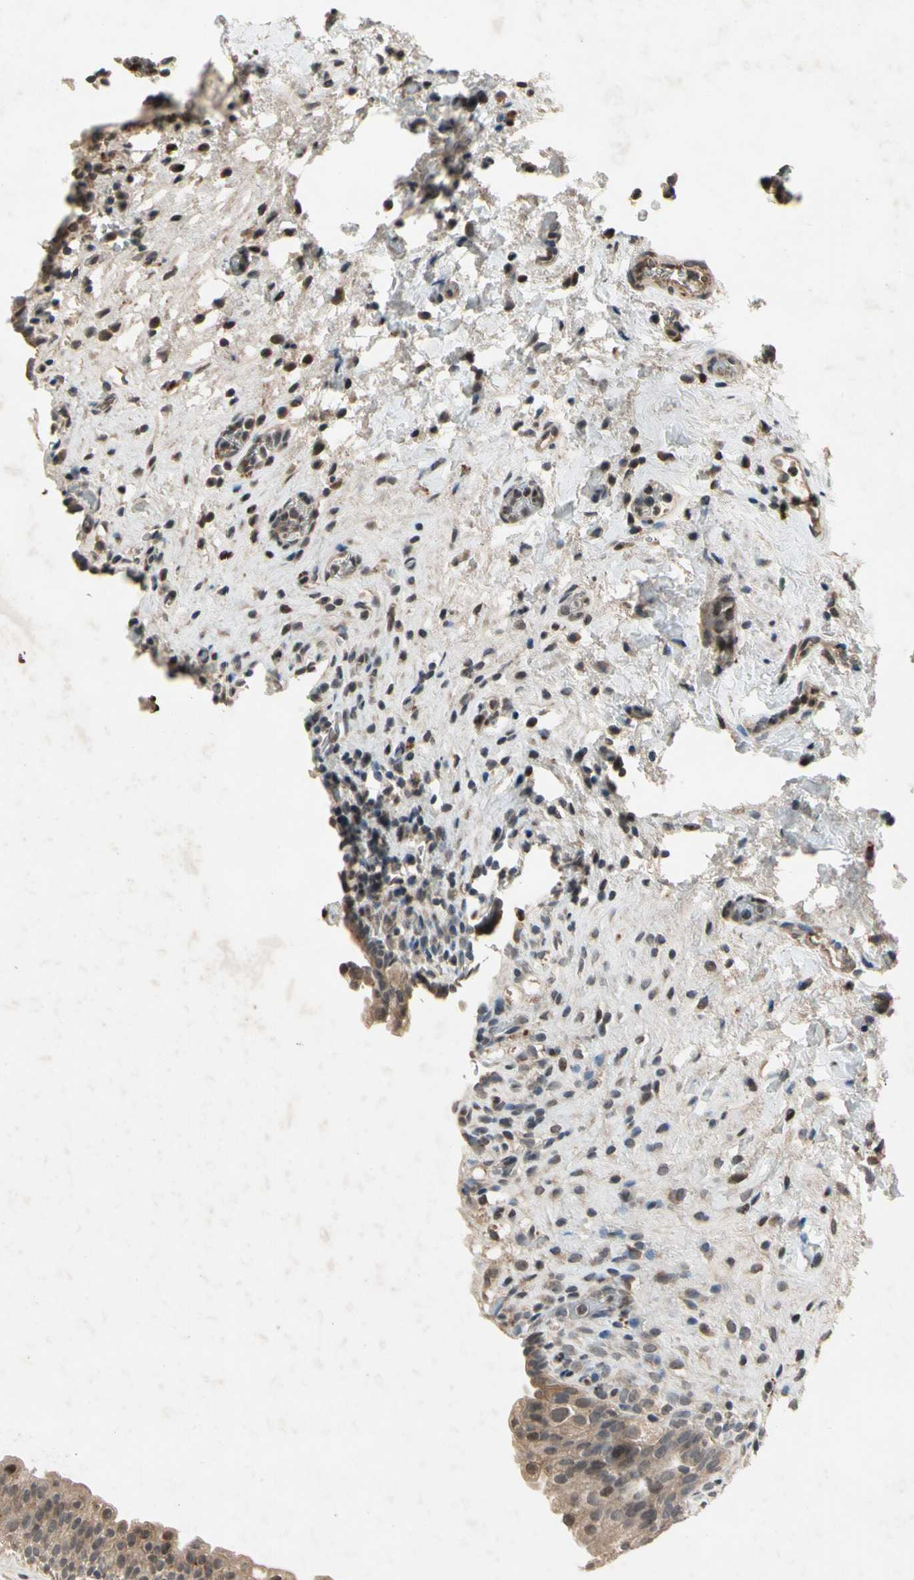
{"staining": {"intensity": "moderate", "quantity": ">75%", "location": "cytoplasmic/membranous"}, "tissue": "urinary bladder", "cell_type": "Urothelial cells", "image_type": "normal", "snomed": [{"axis": "morphology", "description": "Normal tissue, NOS"}, {"axis": "topography", "description": "Urinary bladder"}], "caption": "Brown immunohistochemical staining in unremarkable human urinary bladder demonstrates moderate cytoplasmic/membranous positivity in approximately >75% of urothelial cells.", "gene": "DPY19L3", "patient": {"sex": "female", "age": 64}}